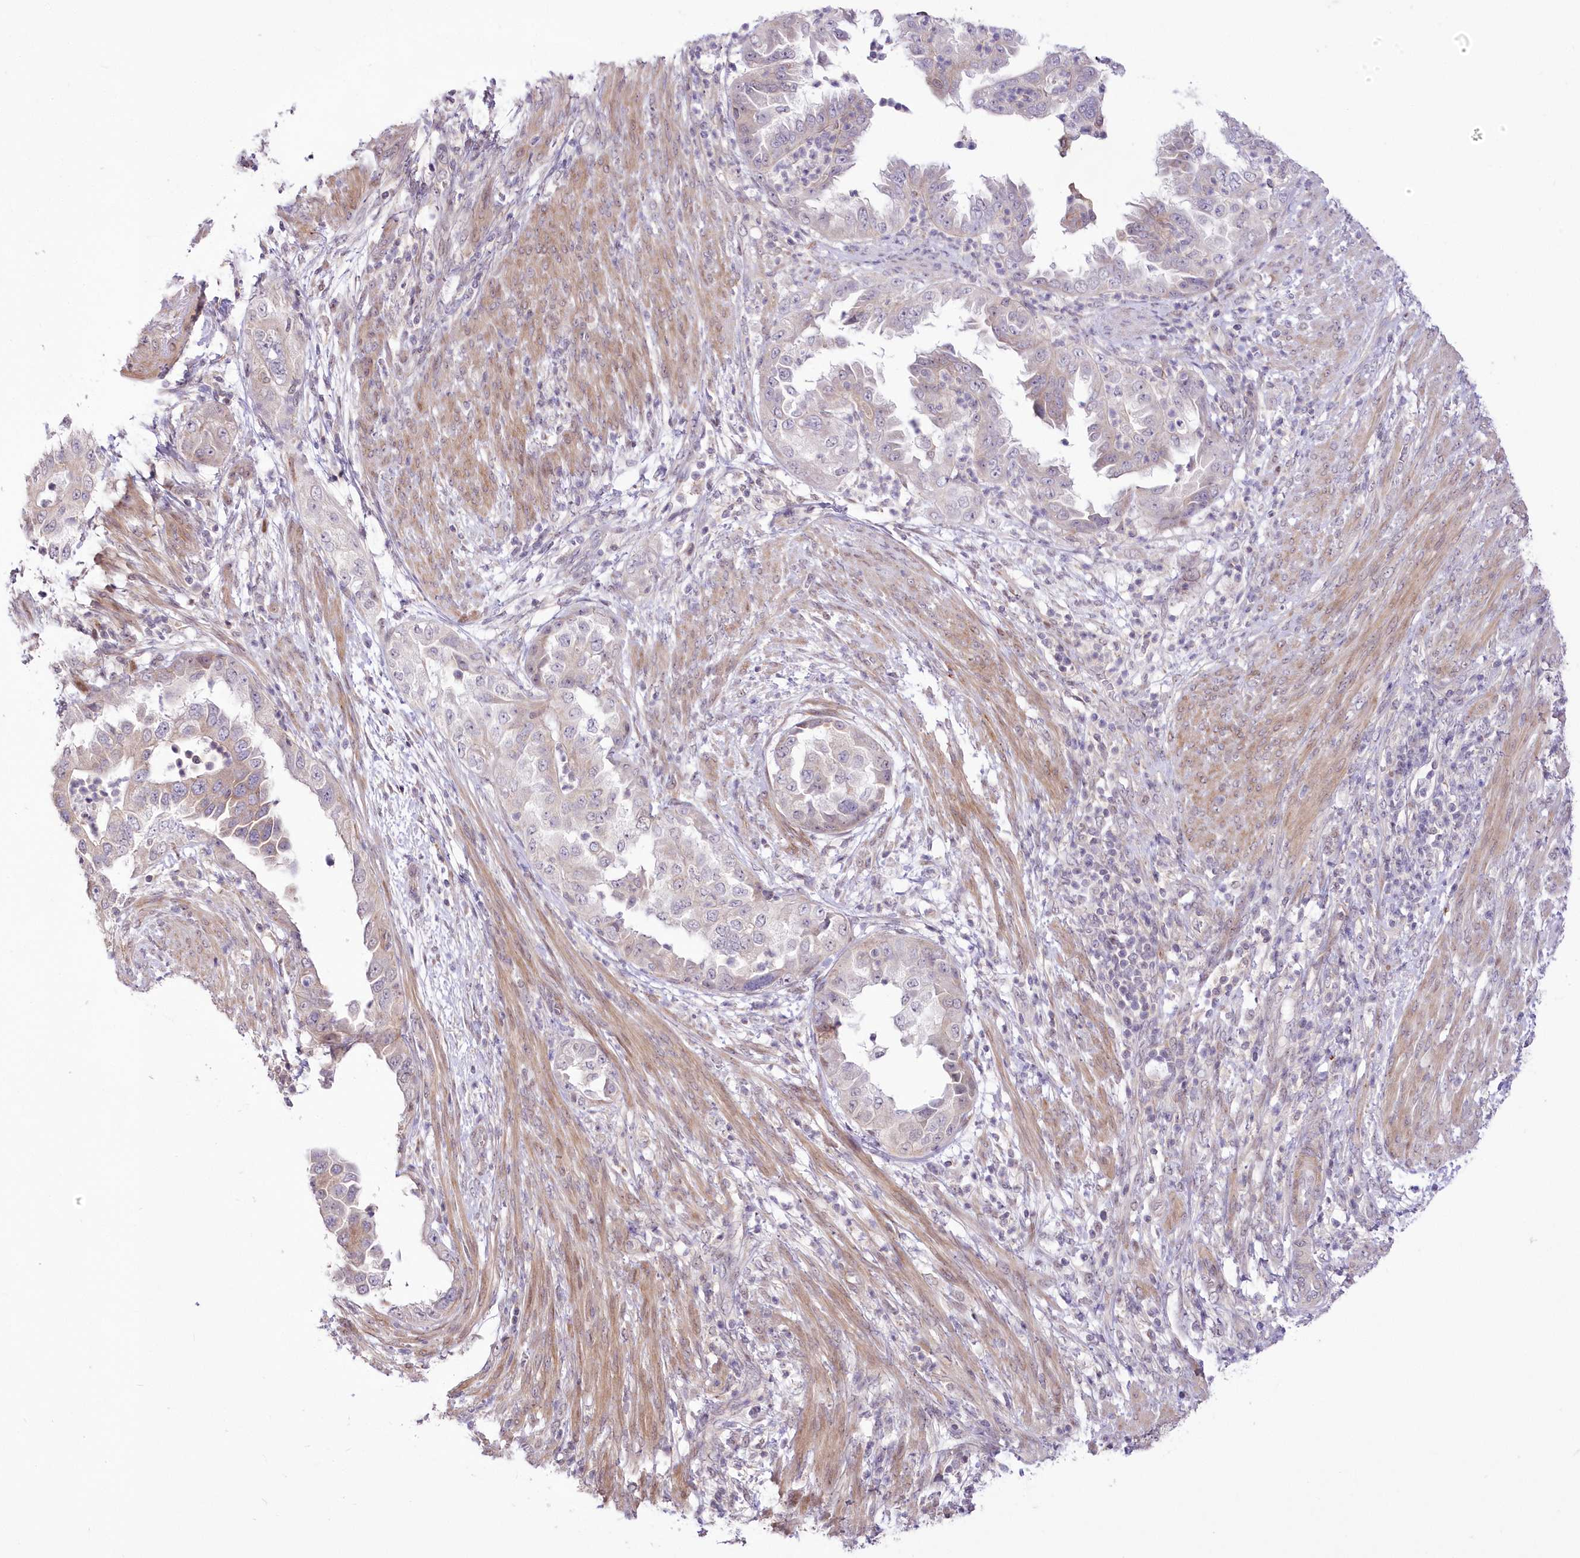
{"staining": {"intensity": "negative", "quantity": "none", "location": "none"}, "tissue": "endometrial cancer", "cell_type": "Tumor cells", "image_type": "cancer", "snomed": [{"axis": "morphology", "description": "Adenocarcinoma, NOS"}, {"axis": "topography", "description": "Endometrium"}], "caption": "Adenocarcinoma (endometrial) stained for a protein using IHC shows no staining tumor cells.", "gene": "FAM241B", "patient": {"sex": "female", "age": 85}}